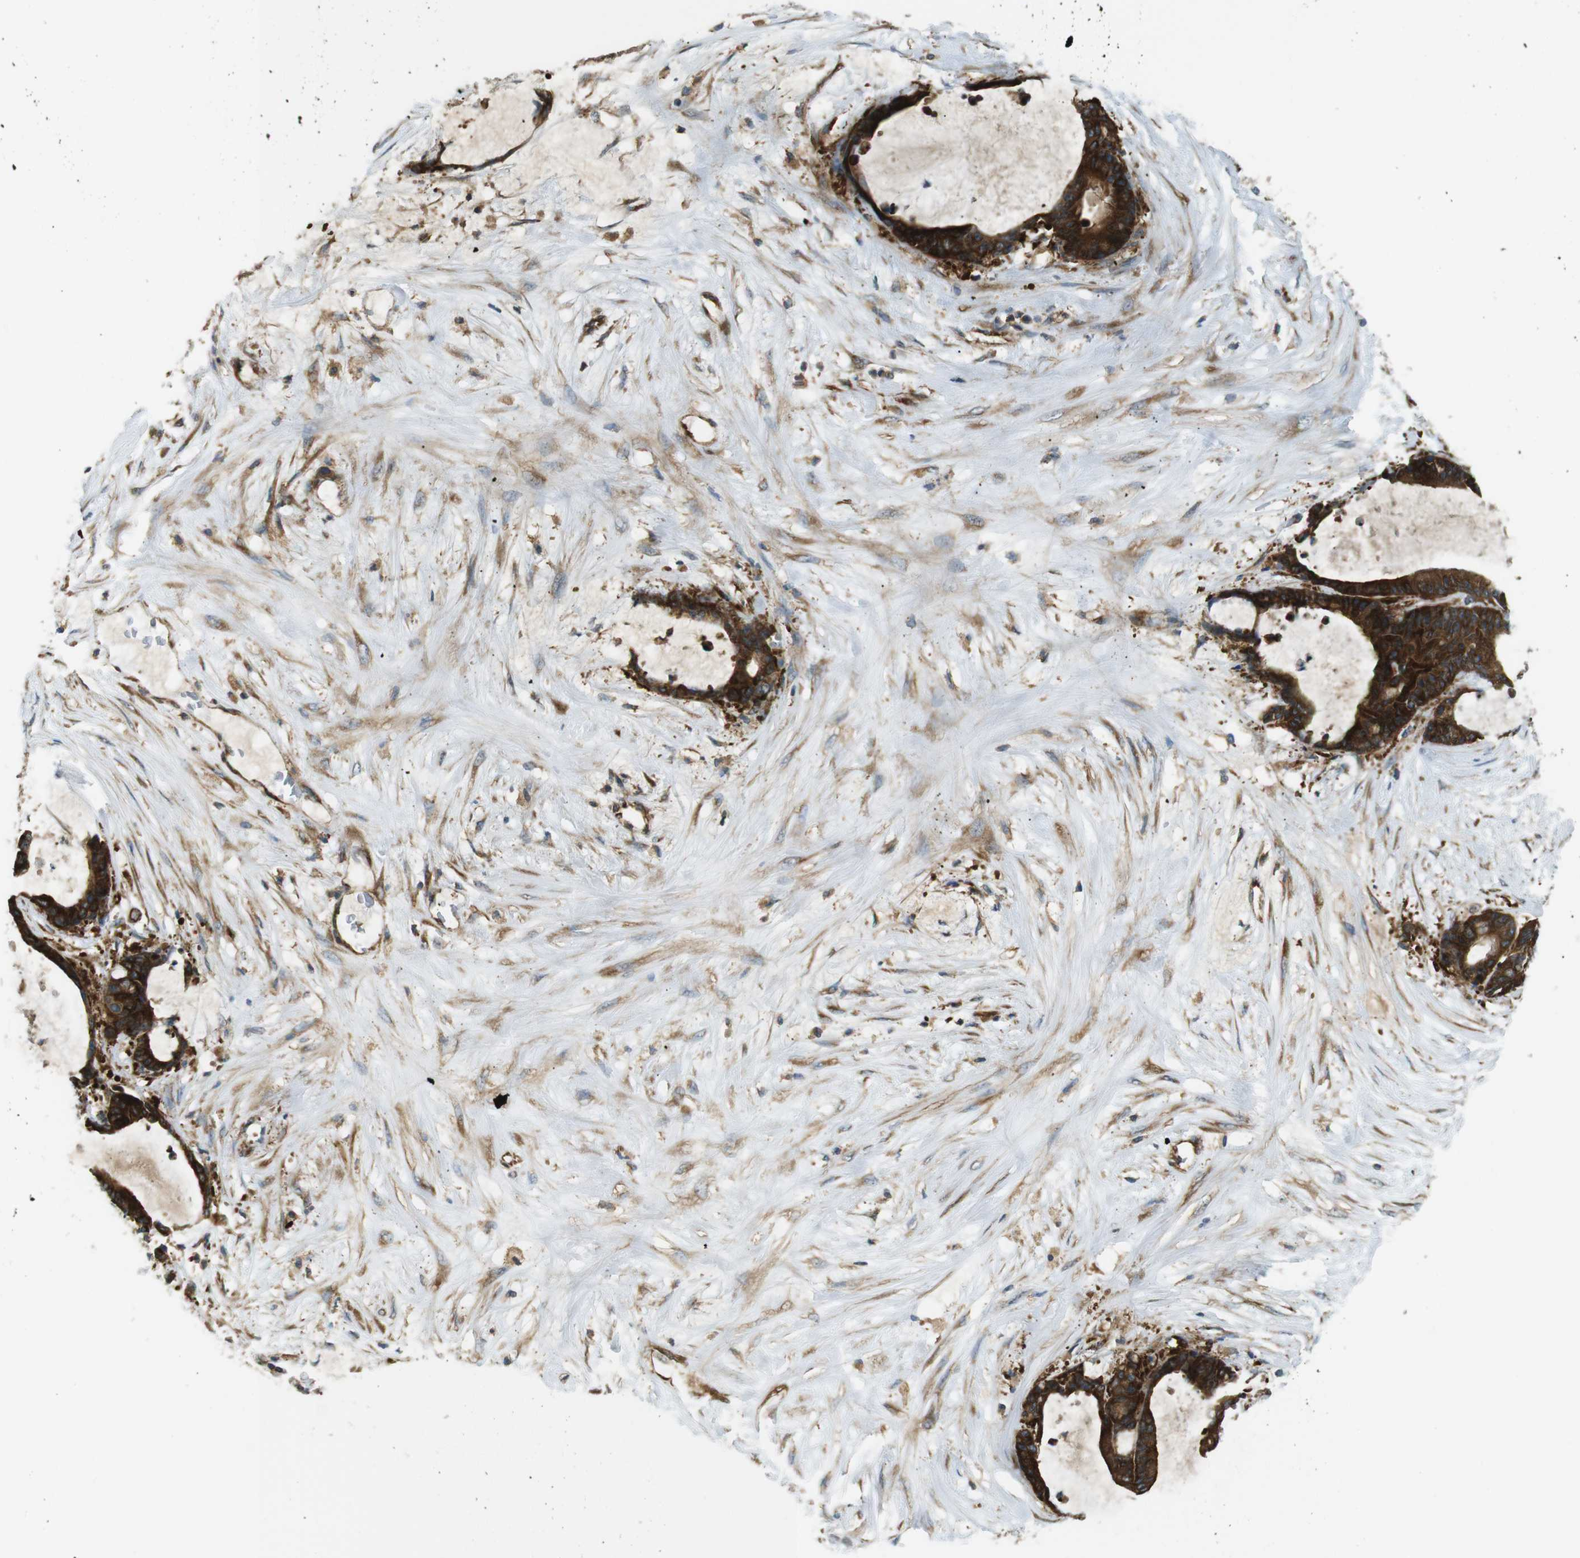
{"staining": {"intensity": "strong", "quantity": ">75%", "location": "cytoplasmic/membranous"}, "tissue": "liver cancer", "cell_type": "Tumor cells", "image_type": "cancer", "snomed": [{"axis": "morphology", "description": "Cholangiocarcinoma"}, {"axis": "topography", "description": "Liver"}], "caption": "Liver cancer stained for a protein demonstrates strong cytoplasmic/membranous positivity in tumor cells. Nuclei are stained in blue.", "gene": "TSC1", "patient": {"sex": "female", "age": 73}}